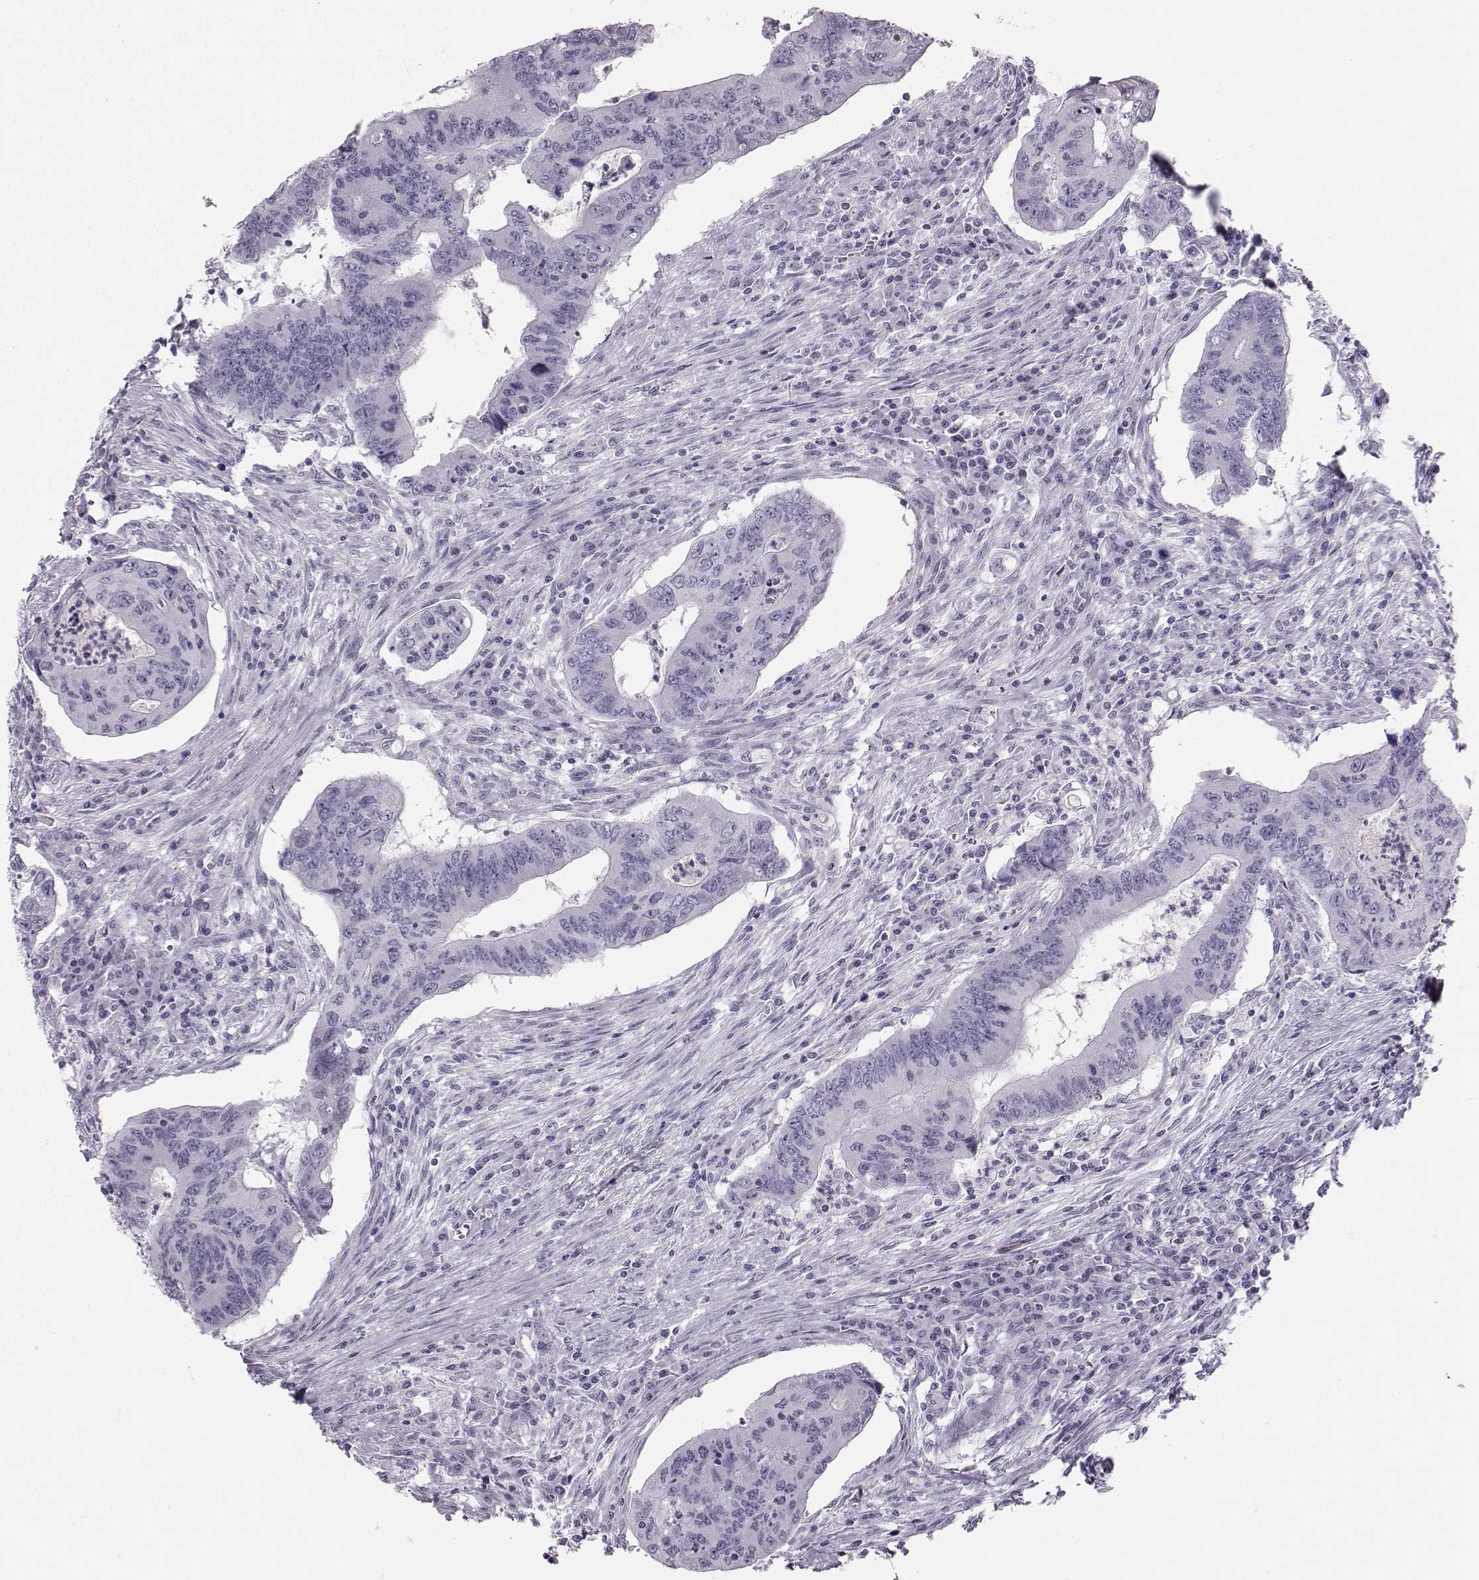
{"staining": {"intensity": "negative", "quantity": "none", "location": "none"}, "tissue": "colorectal cancer", "cell_type": "Tumor cells", "image_type": "cancer", "snomed": [{"axis": "morphology", "description": "Adenocarcinoma, NOS"}, {"axis": "topography", "description": "Colon"}], "caption": "An immunohistochemistry histopathology image of adenocarcinoma (colorectal) is shown. There is no staining in tumor cells of adenocarcinoma (colorectal).", "gene": "CASR", "patient": {"sex": "male", "age": 53}}